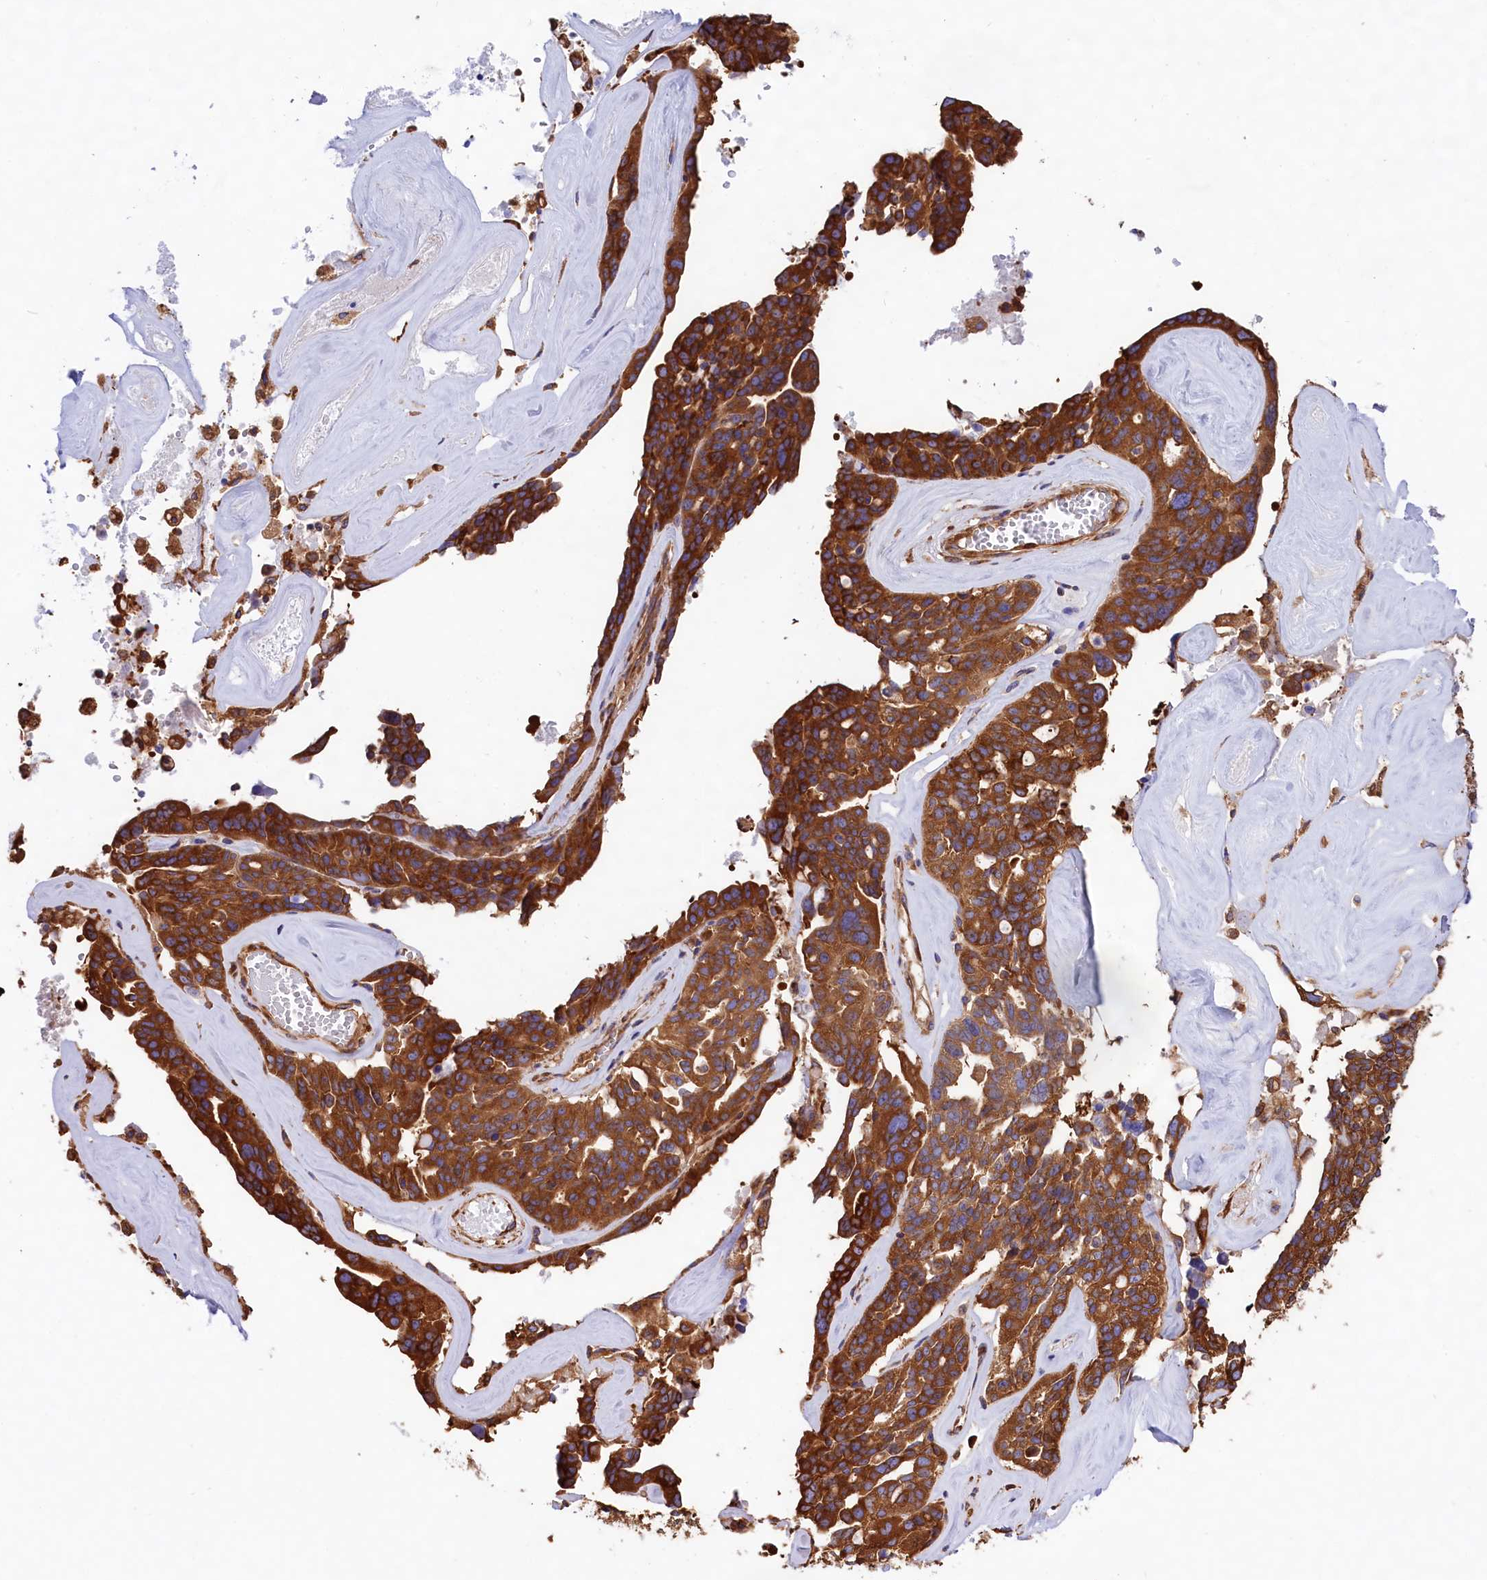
{"staining": {"intensity": "strong", "quantity": ">75%", "location": "cytoplasmic/membranous"}, "tissue": "ovarian cancer", "cell_type": "Tumor cells", "image_type": "cancer", "snomed": [{"axis": "morphology", "description": "Cystadenocarcinoma, serous, NOS"}, {"axis": "topography", "description": "Ovary"}], "caption": "IHC (DAB) staining of human ovarian serous cystadenocarcinoma displays strong cytoplasmic/membranous protein positivity in approximately >75% of tumor cells.", "gene": "GYS1", "patient": {"sex": "female", "age": 59}}